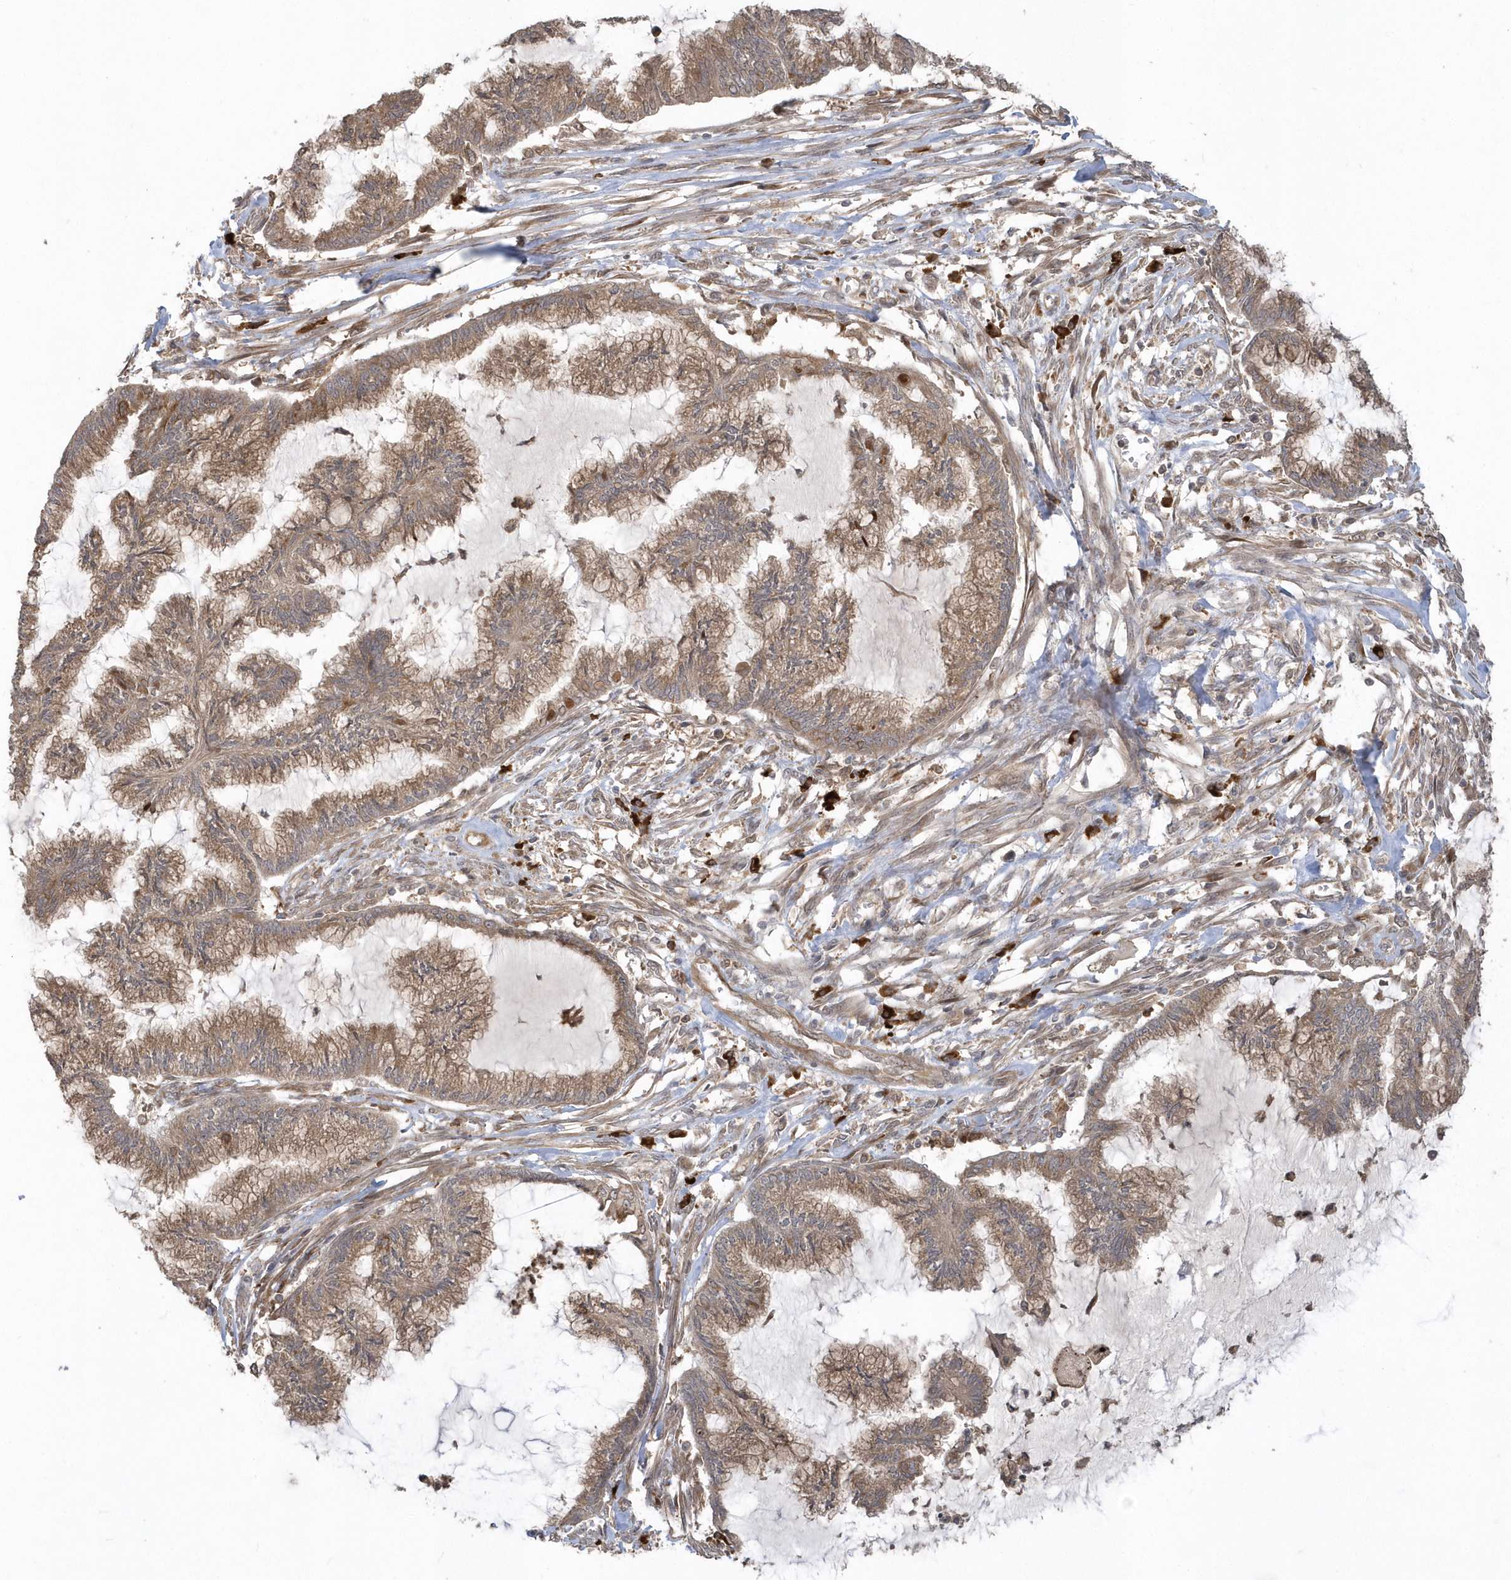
{"staining": {"intensity": "moderate", "quantity": ">75%", "location": "cytoplasmic/membranous"}, "tissue": "endometrial cancer", "cell_type": "Tumor cells", "image_type": "cancer", "snomed": [{"axis": "morphology", "description": "Adenocarcinoma, NOS"}, {"axis": "topography", "description": "Endometrium"}], "caption": "Endometrial cancer (adenocarcinoma) tissue displays moderate cytoplasmic/membranous positivity in about >75% of tumor cells (Stains: DAB (3,3'-diaminobenzidine) in brown, nuclei in blue, Microscopy: brightfield microscopy at high magnification).", "gene": "HERPUD1", "patient": {"sex": "female", "age": 86}}